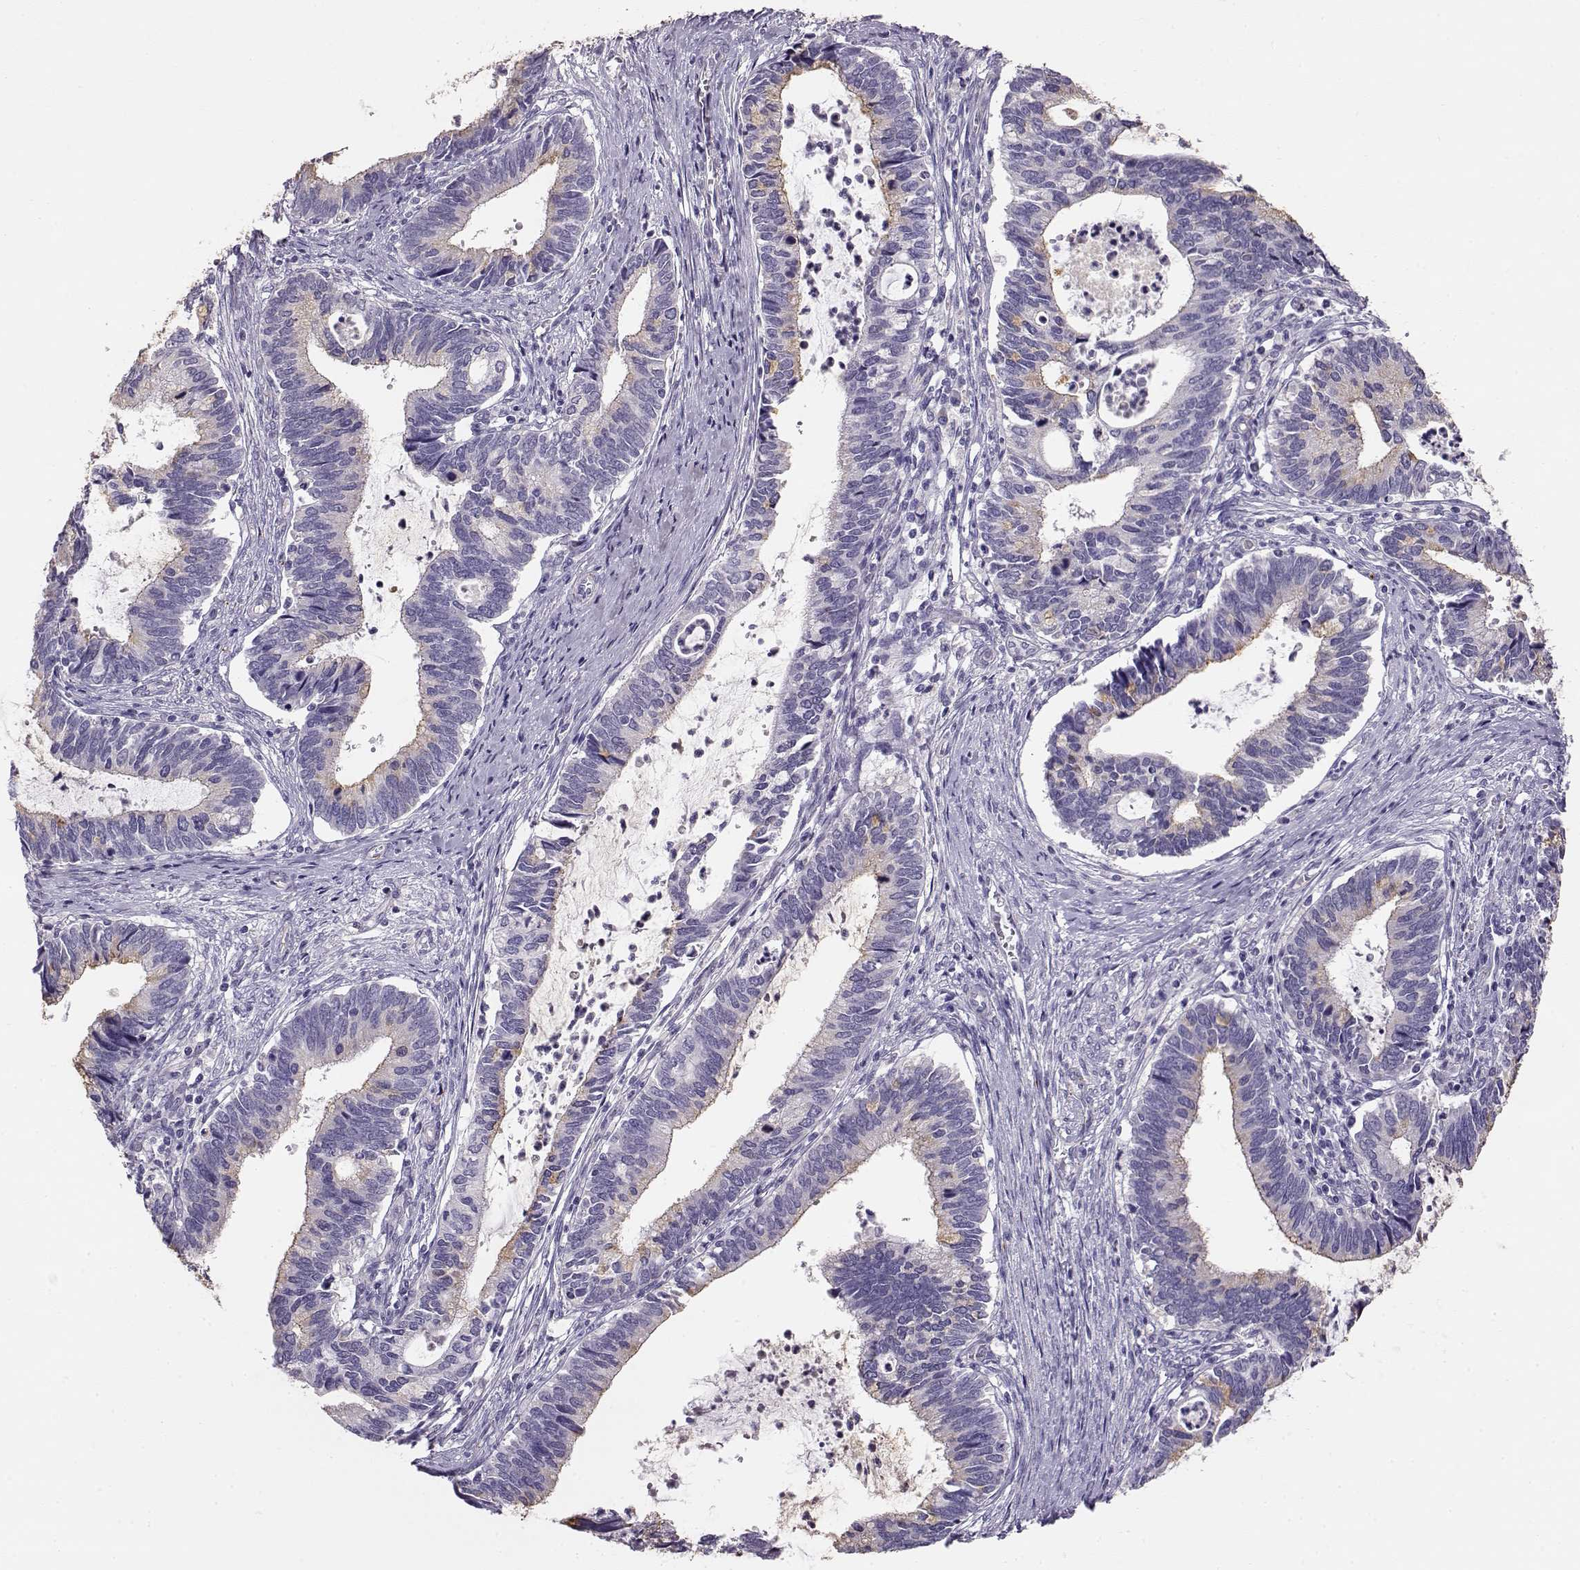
{"staining": {"intensity": "negative", "quantity": "none", "location": "none"}, "tissue": "cervical cancer", "cell_type": "Tumor cells", "image_type": "cancer", "snomed": [{"axis": "morphology", "description": "Adenocarcinoma, NOS"}, {"axis": "topography", "description": "Cervix"}], "caption": "There is no significant expression in tumor cells of cervical cancer. (DAB IHC, high magnification).", "gene": "ENDOU", "patient": {"sex": "female", "age": 42}}